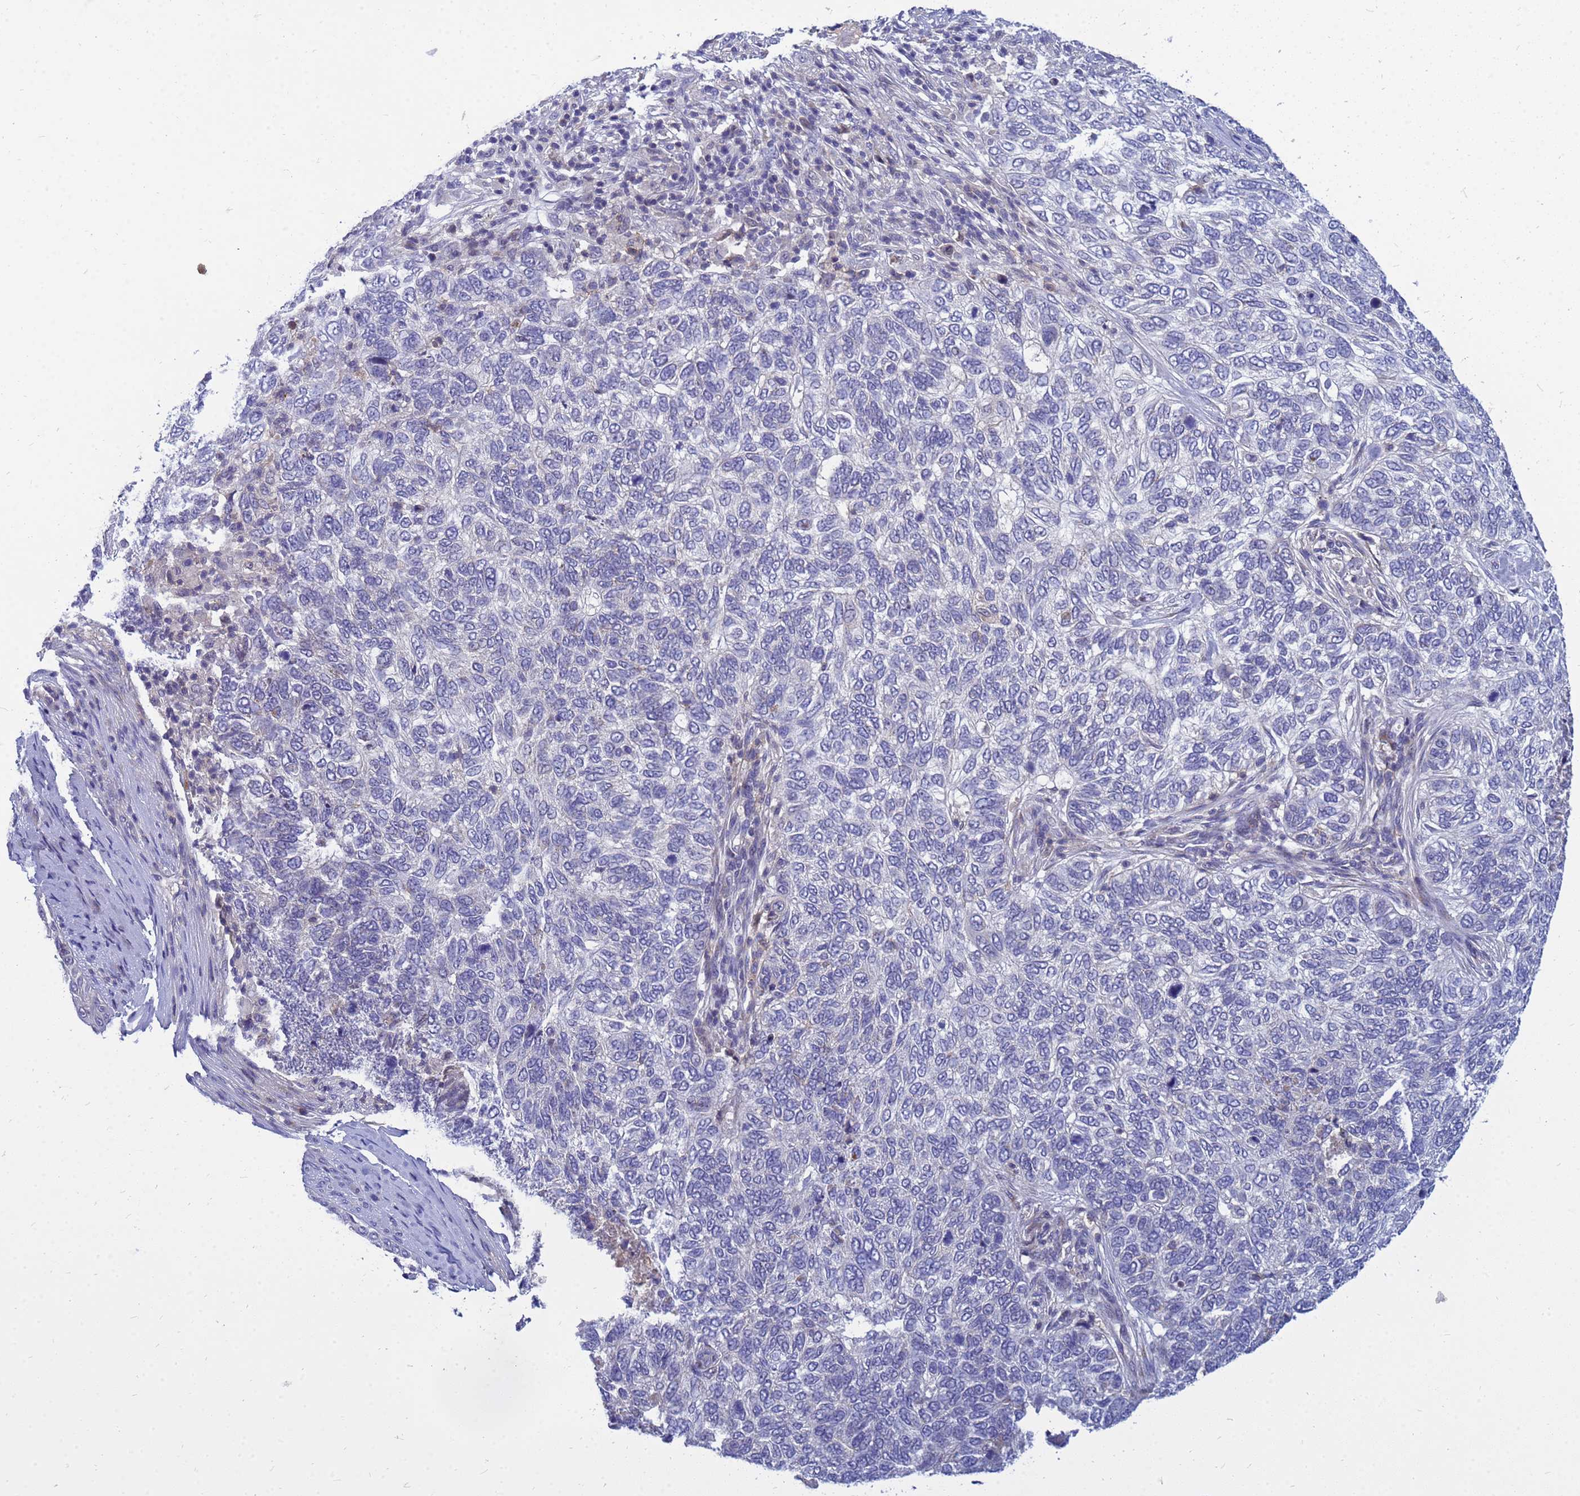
{"staining": {"intensity": "negative", "quantity": "none", "location": "none"}, "tissue": "skin cancer", "cell_type": "Tumor cells", "image_type": "cancer", "snomed": [{"axis": "morphology", "description": "Basal cell carcinoma"}, {"axis": "topography", "description": "Skin"}], "caption": "There is no significant expression in tumor cells of skin basal cell carcinoma.", "gene": "SRGAP3", "patient": {"sex": "female", "age": 65}}